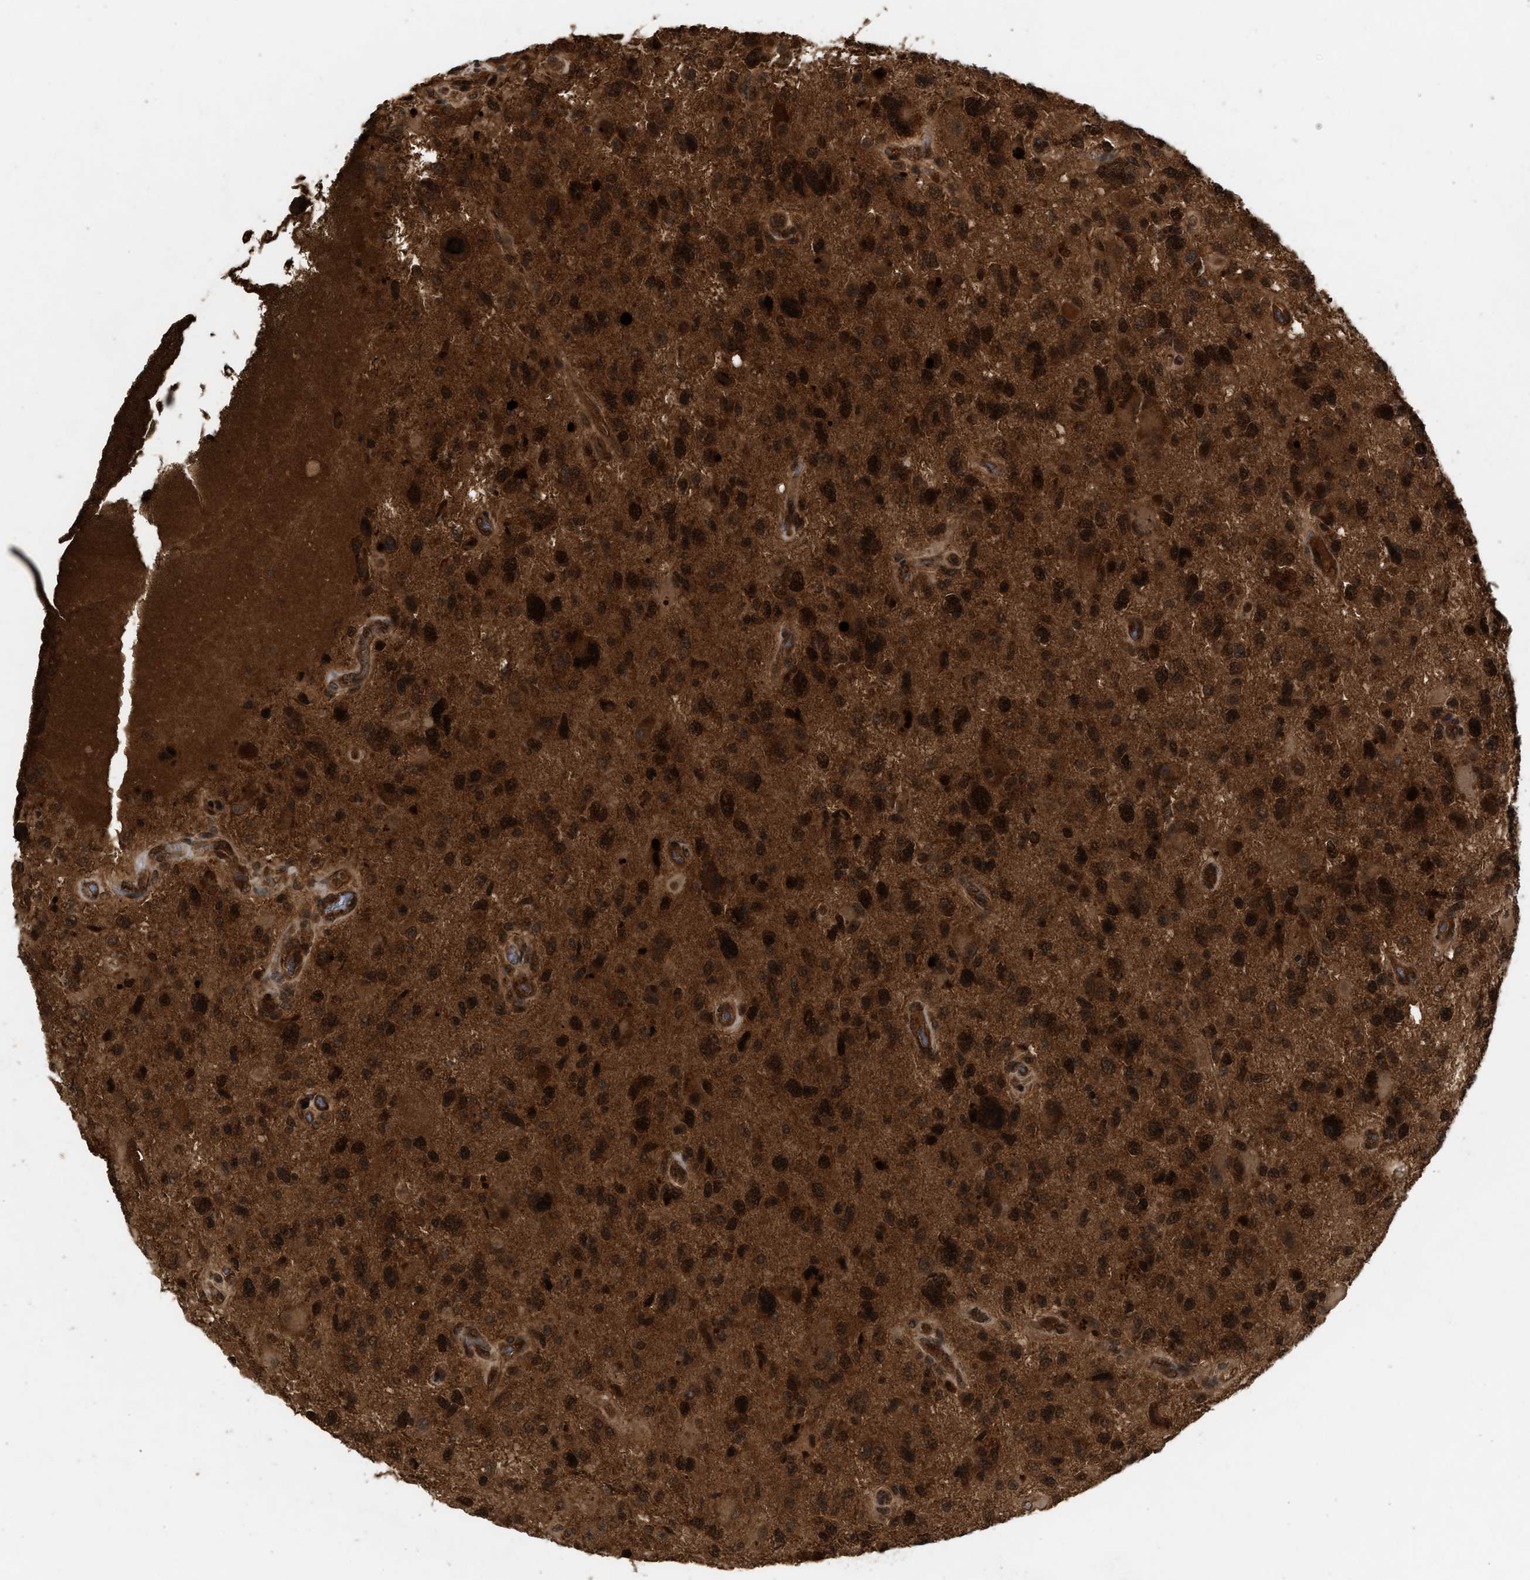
{"staining": {"intensity": "strong", "quantity": ">75%", "location": "cytoplasmic/membranous,nuclear"}, "tissue": "glioma", "cell_type": "Tumor cells", "image_type": "cancer", "snomed": [{"axis": "morphology", "description": "Glioma, malignant, High grade"}, {"axis": "topography", "description": "Brain"}], "caption": "This photomicrograph reveals malignant glioma (high-grade) stained with IHC to label a protein in brown. The cytoplasmic/membranous and nuclear of tumor cells show strong positivity for the protein. Nuclei are counter-stained blue.", "gene": "RUSC2", "patient": {"sex": "male", "age": 33}}